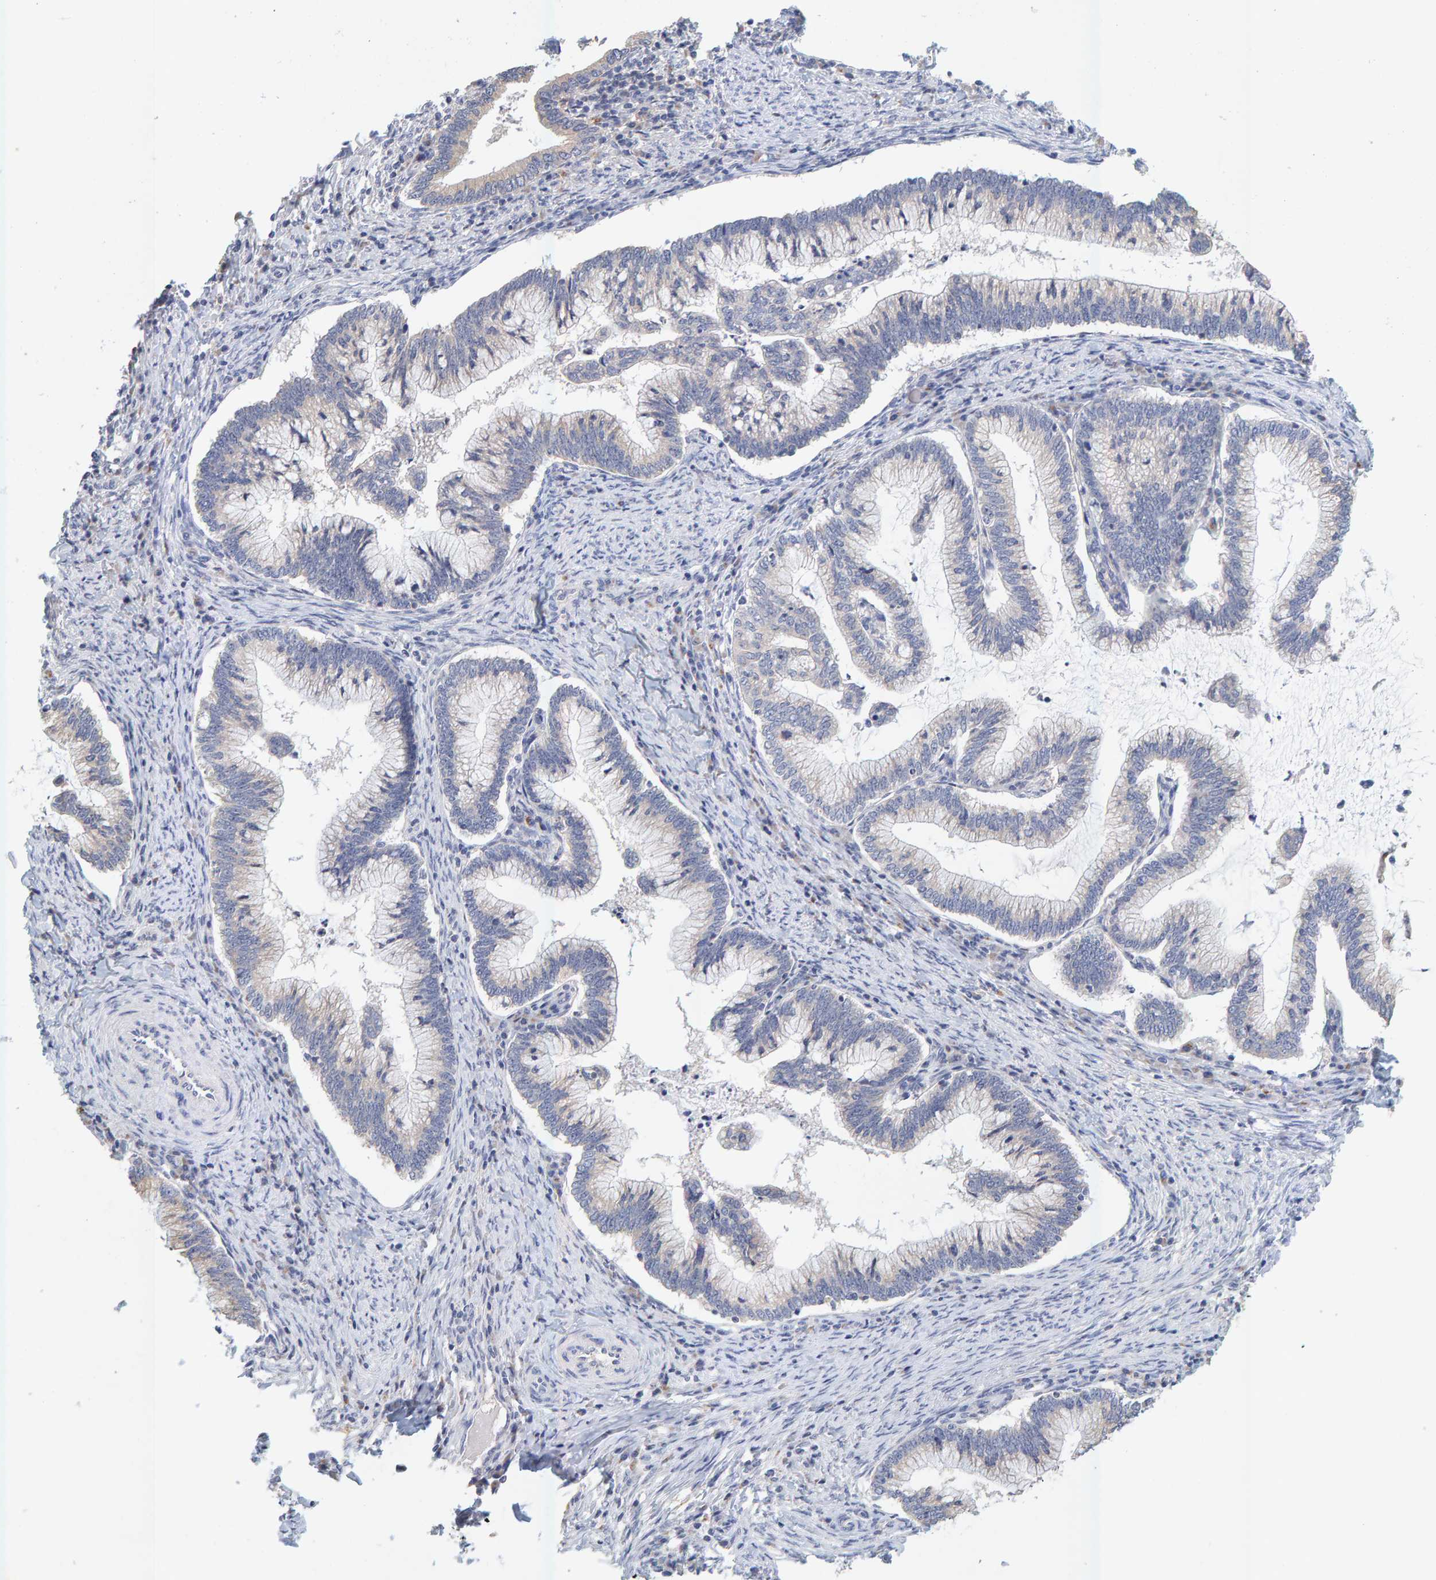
{"staining": {"intensity": "negative", "quantity": "none", "location": "none"}, "tissue": "cervical cancer", "cell_type": "Tumor cells", "image_type": "cancer", "snomed": [{"axis": "morphology", "description": "Adenocarcinoma, NOS"}, {"axis": "topography", "description": "Cervix"}], "caption": "IHC micrograph of neoplastic tissue: cervical cancer (adenocarcinoma) stained with DAB reveals no significant protein staining in tumor cells.", "gene": "SGPL1", "patient": {"sex": "female", "age": 36}}